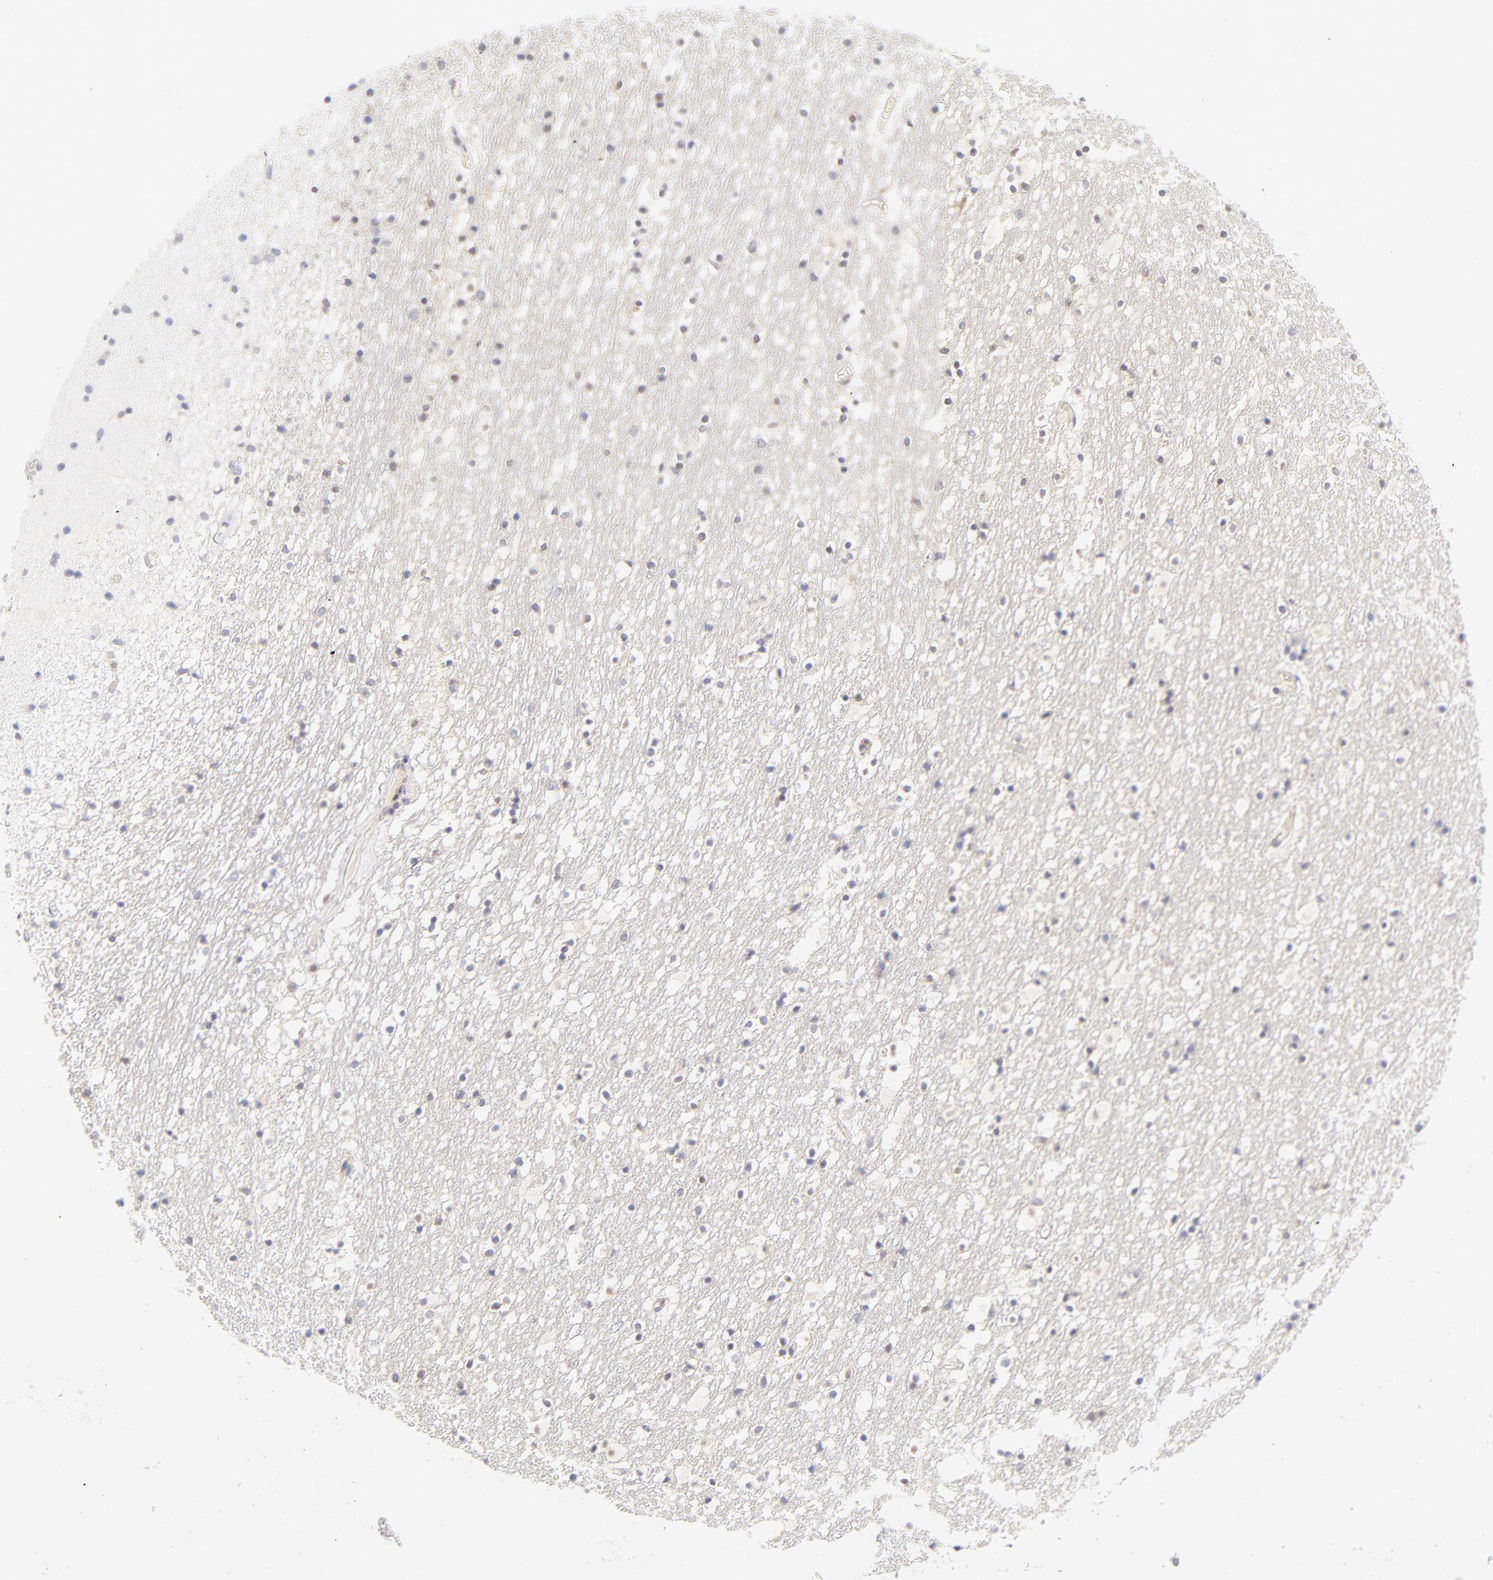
{"staining": {"intensity": "negative", "quantity": "none", "location": "none"}, "tissue": "caudate", "cell_type": "Glial cells", "image_type": "normal", "snomed": [{"axis": "morphology", "description": "Normal tissue, NOS"}, {"axis": "topography", "description": "Lateral ventricle wall"}], "caption": "The IHC micrograph has no significant staining in glial cells of caudate. Brightfield microscopy of immunohistochemistry (IHC) stained with DAB (brown) and hematoxylin (blue), captured at high magnification.", "gene": "RPS6KA1", "patient": {"sex": "male", "age": 45}}